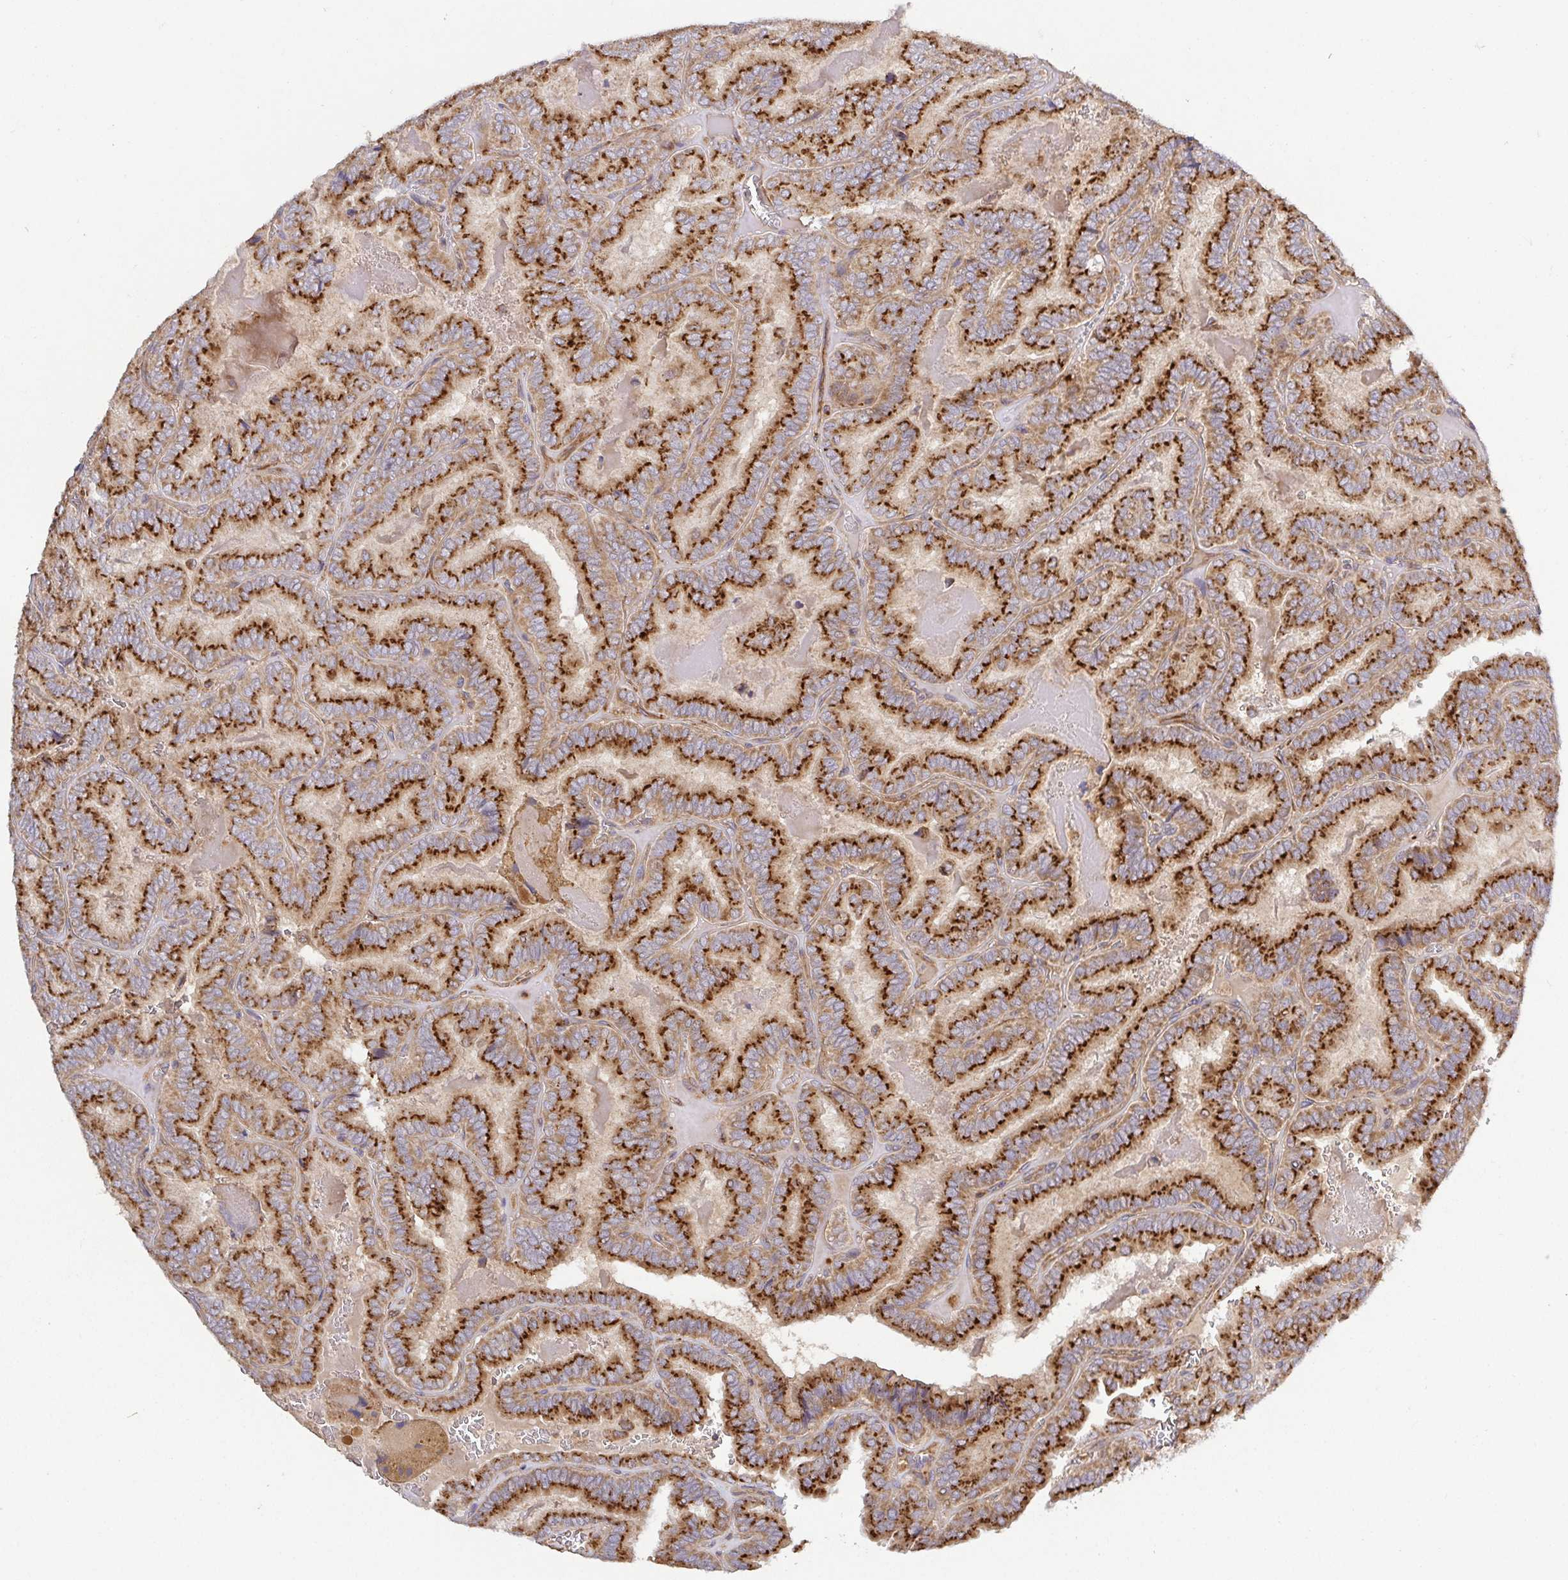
{"staining": {"intensity": "strong", "quantity": ">75%", "location": "cytoplasmic/membranous"}, "tissue": "thyroid cancer", "cell_type": "Tumor cells", "image_type": "cancer", "snomed": [{"axis": "morphology", "description": "Papillary adenocarcinoma, NOS"}, {"axis": "topography", "description": "Thyroid gland"}], "caption": "Strong cytoplasmic/membranous expression for a protein is identified in approximately >75% of tumor cells of papillary adenocarcinoma (thyroid) using immunohistochemistry (IHC).", "gene": "TM9SF4", "patient": {"sex": "female", "age": 75}}